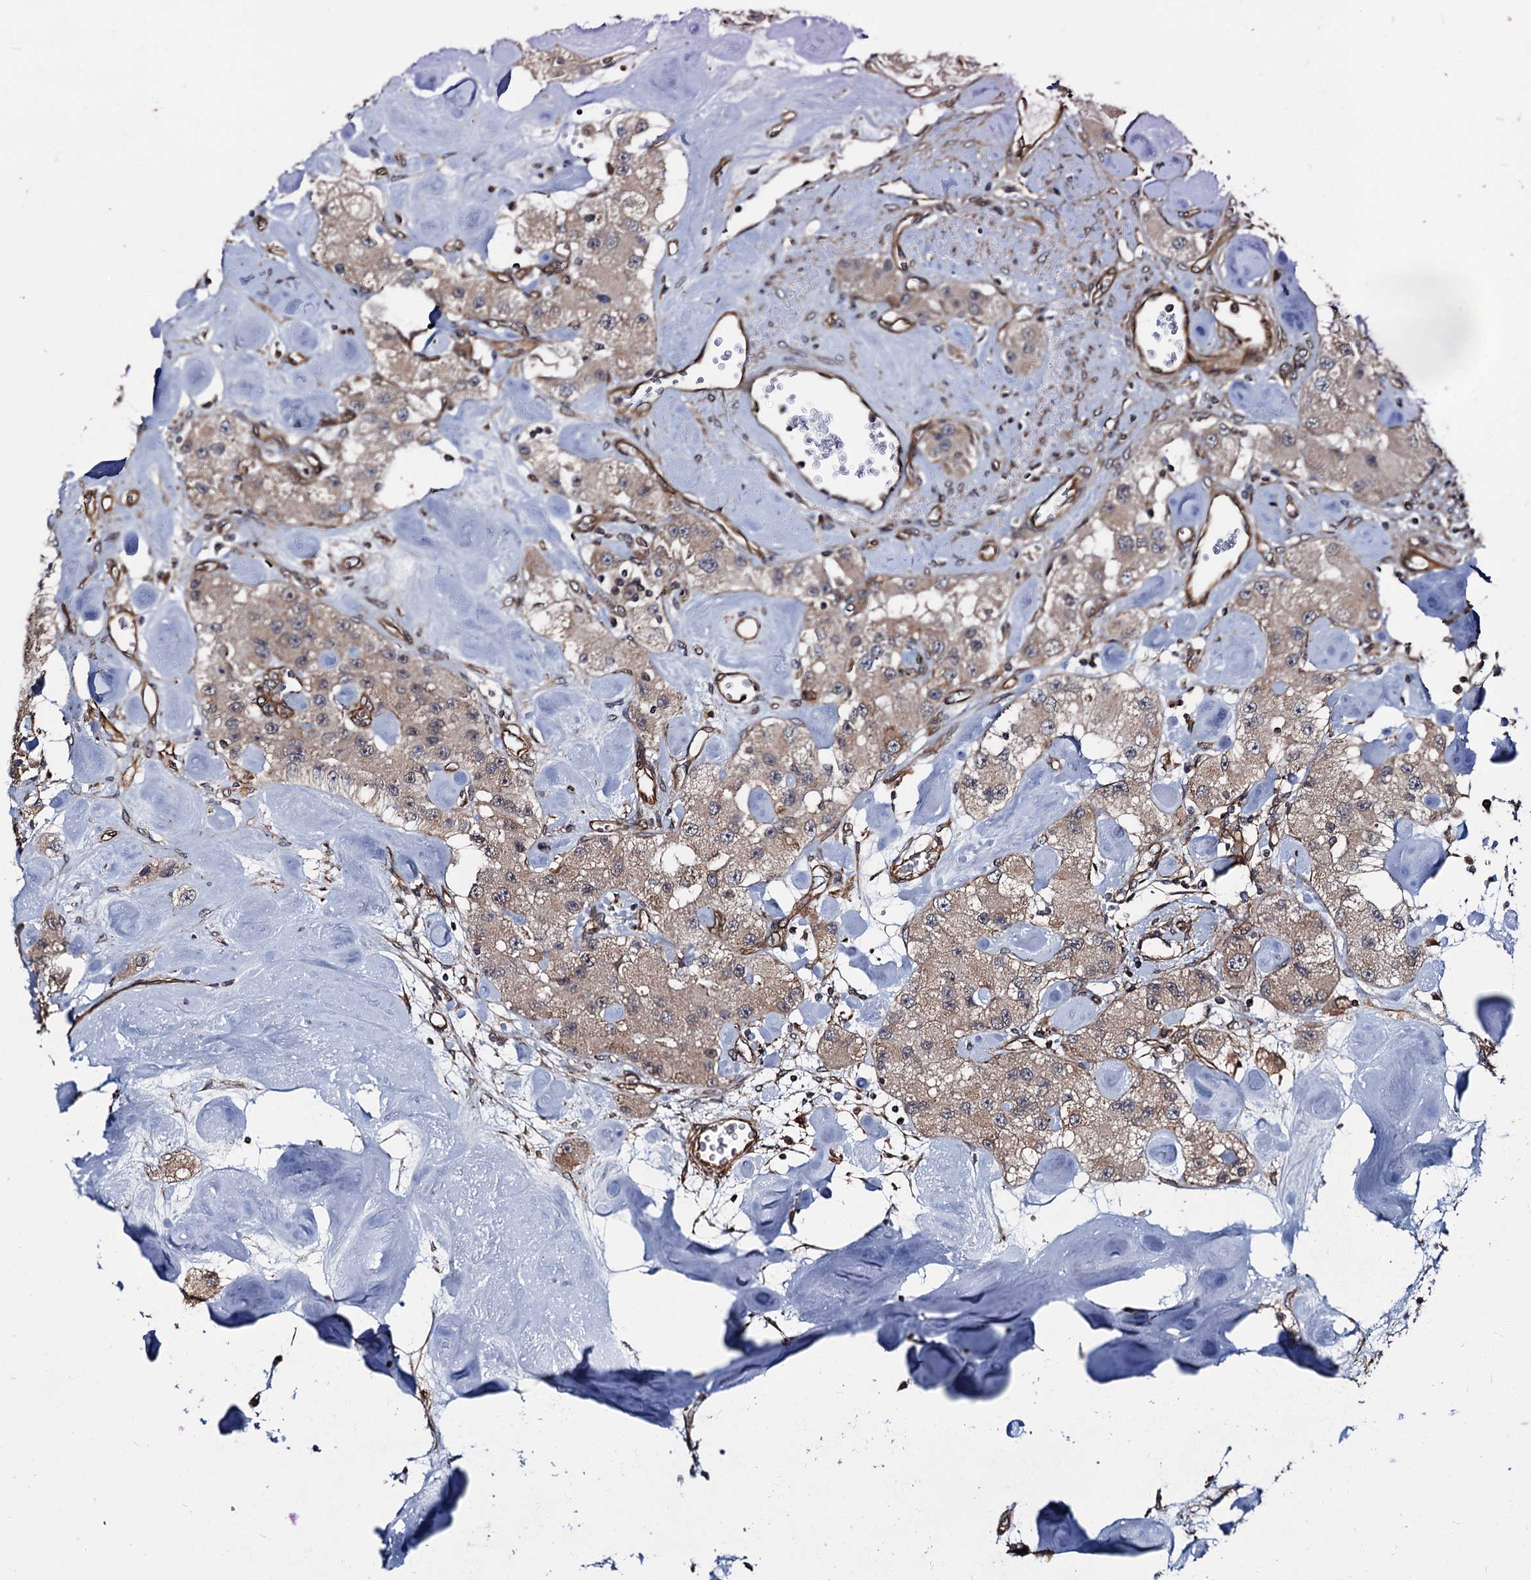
{"staining": {"intensity": "weak", "quantity": ">75%", "location": "cytoplasmic/membranous"}, "tissue": "carcinoid", "cell_type": "Tumor cells", "image_type": "cancer", "snomed": [{"axis": "morphology", "description": "Carcinoid, malignant, NOS"}, {"axis": "topography", "description": "Pancreas"}], "caption": "This photomicrograph exhibits IHC staining of carcinoid, with low weak cytoplasmic/membranous staining in about >75% of tumor cells.", "gene": "ZFYVE19", "patient": {"sex": "male", "age": 41}}